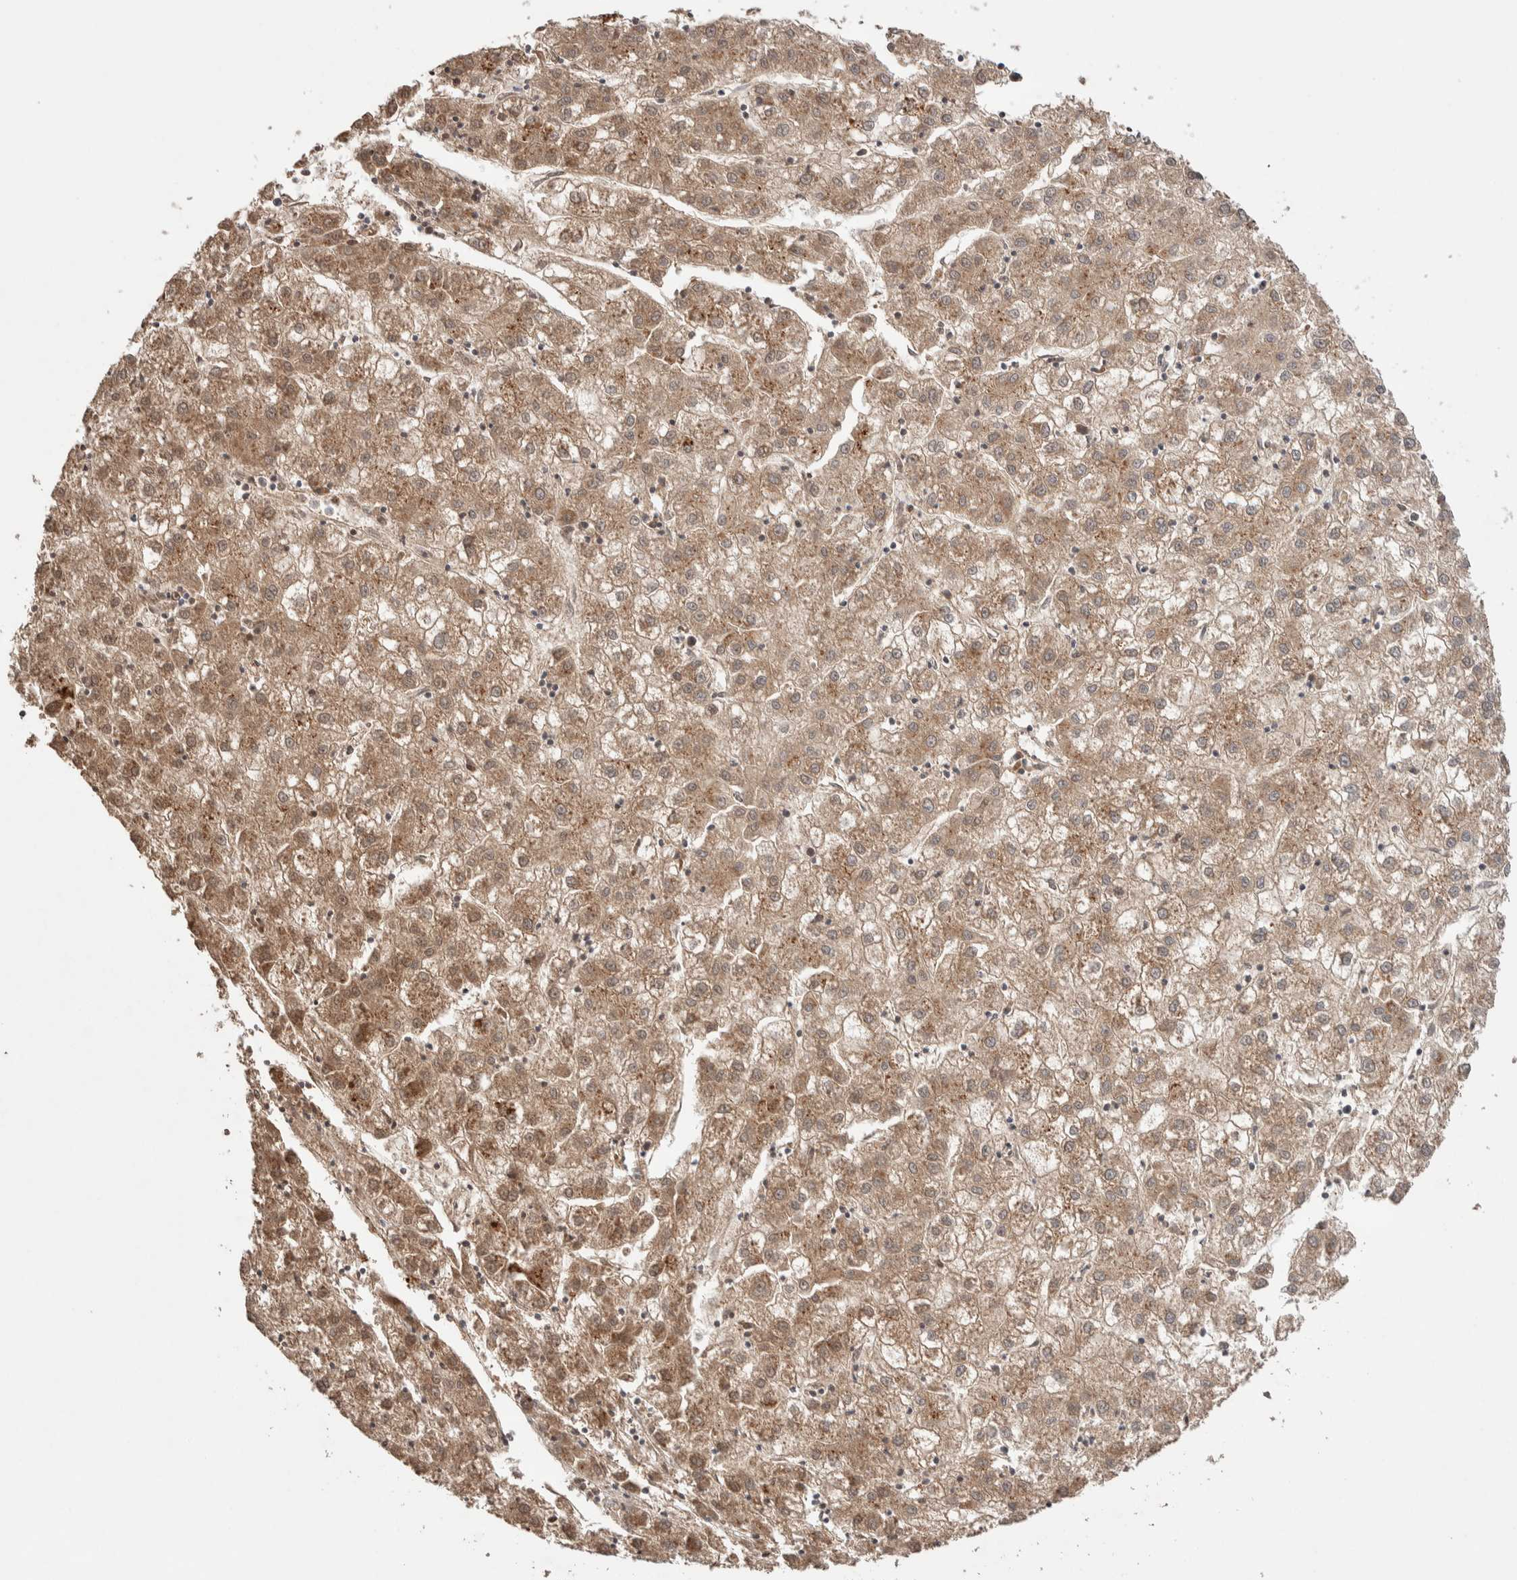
{"staining": {"intensity": "moderate", "quantity": ">75%", "location": "cytoplasmic/membranous,nuclear"}, "tissue": "liver cancer", "cell_type": "Tumor cells", "image_type": "cancer", "snomed": [{"axis": "morphology", "description": "Carcinoma, Hepatocellular, NOS"}, {"axis": "topography", "description": "Liver"}], "caption": "Moderate cytoplasmic/membranous and nuclear protein expression is identified in approximately >75% of tumor cells in liver cancer (hepatocellular carcinoma).", "gene": "PRDM15", "patient": {"sex": "male", "age": 72}}